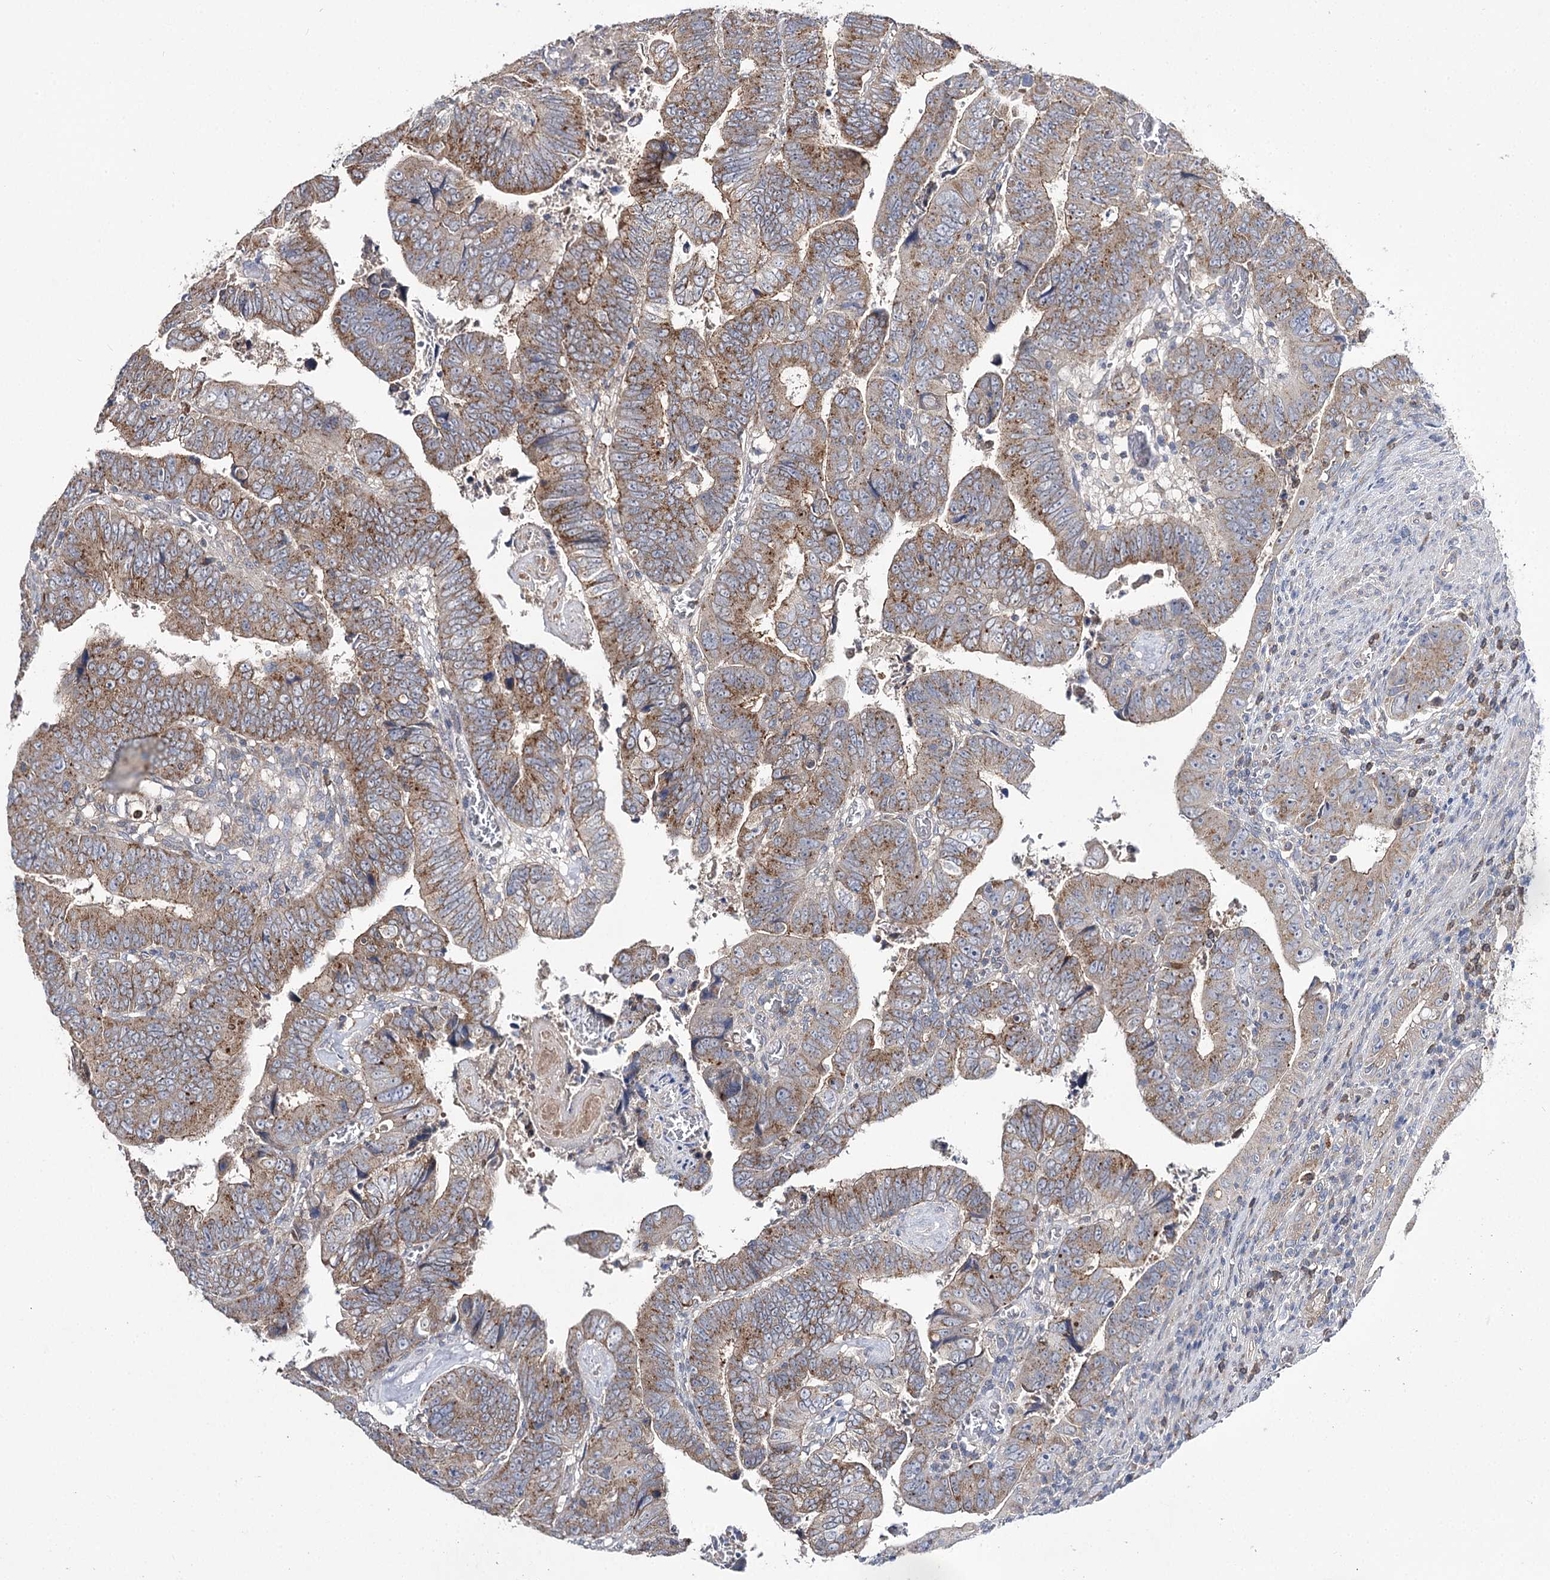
{"staining": {"intensity": "moderate", "quantity": ">75%", "location": "cytoplasmic/membranous"}, "tissue": "colorectal cancer", "cell_type": "Tumor cells", "image_type": "cancer", "snomed": [{"axis": "morphology", "description": "Normal tissue, NOS"}, {"axis": "morphology", "description": "Adenocarcinoma, NOS"}, {"axis": "topography", "description": "Rectum"}], "caption": "There is medium levels of moderate cytoplasmic/membranous staining in tumor cells of colorectal cancer (adenocarcinoma), as demonstrated by immunohistochemical staining (brown color).", "gene": "AURKC", "patient": {"sex": "female", "age": 65}}